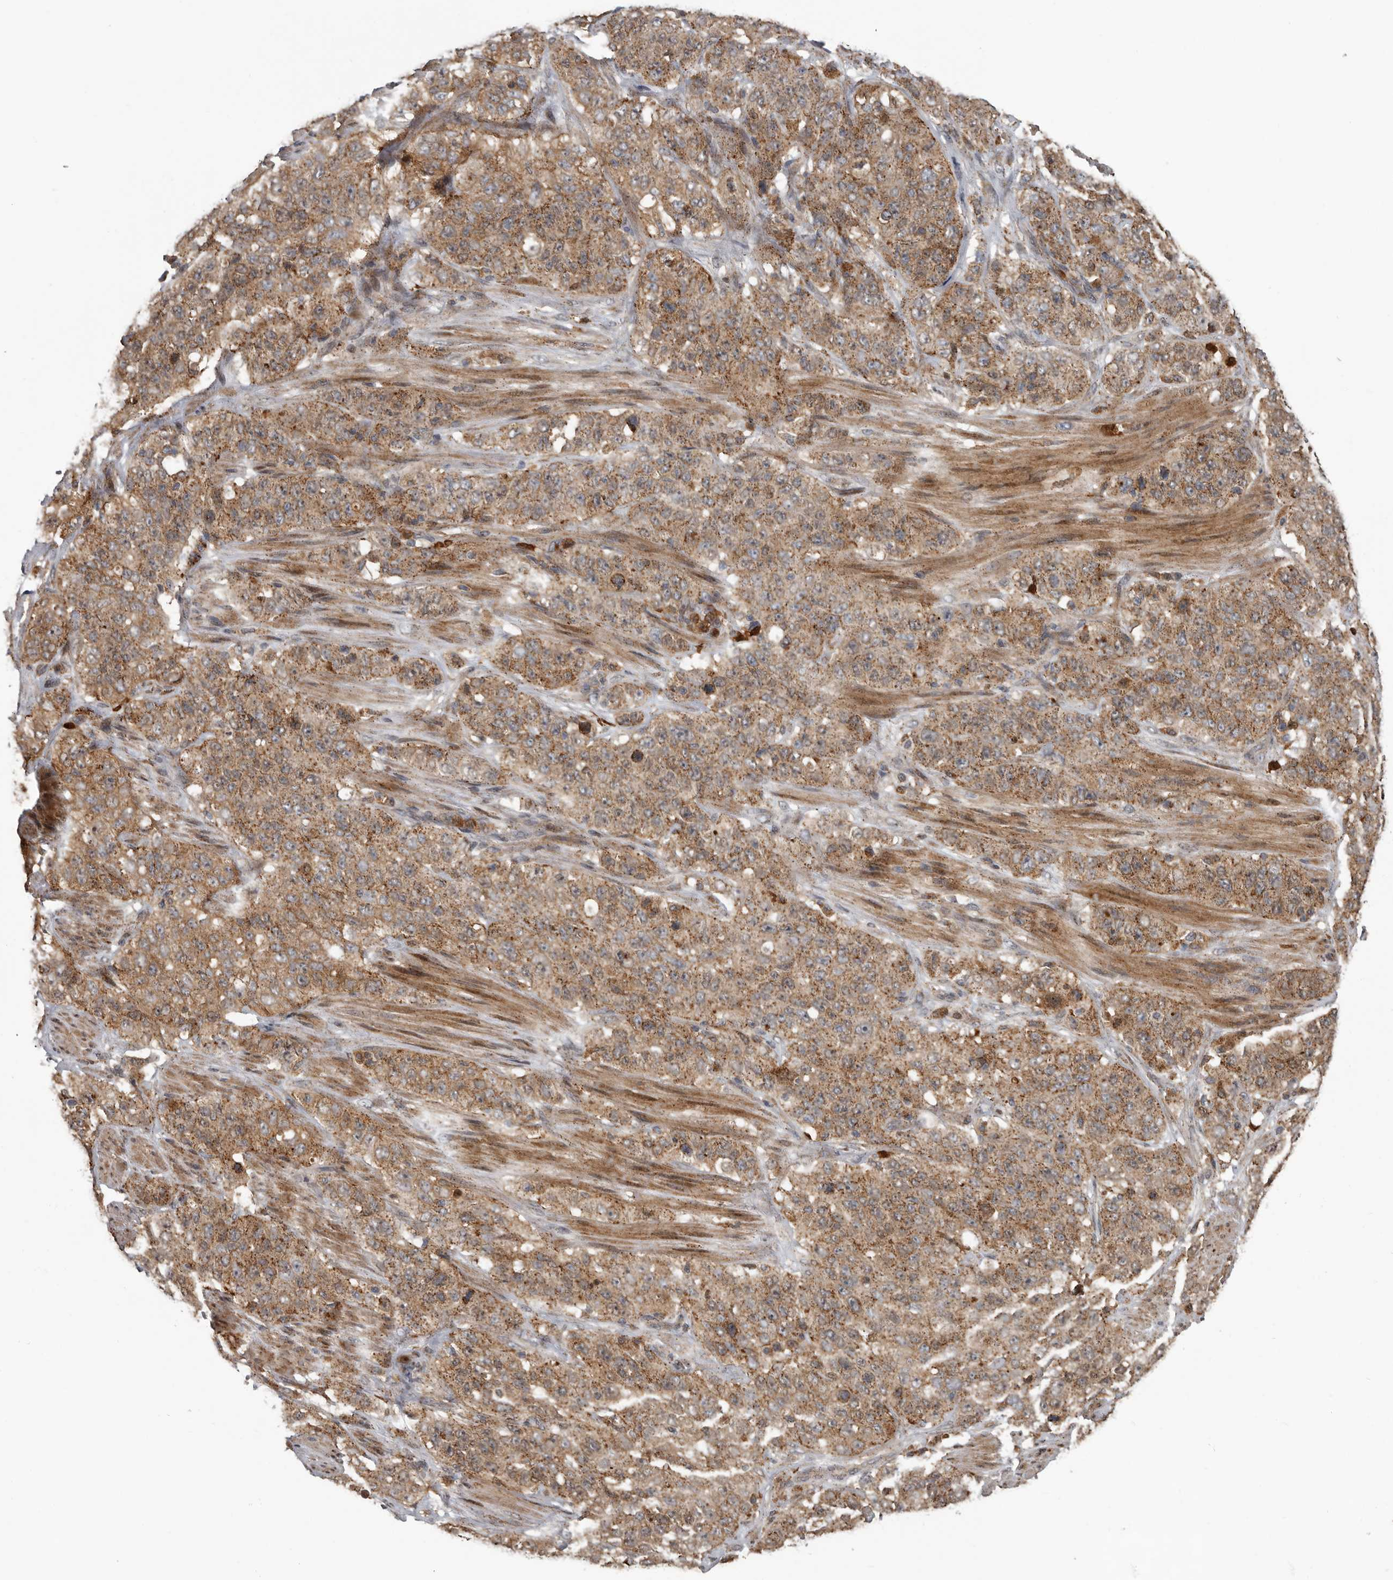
{"staining": {"intensity": "moderate", "quantity": ">75%", "location": "cytoplasmic/membranous"}, "tissue": "stomach cancer", "cell_type": "Tumor cells", "image_type": "cancer", "snomed": [{"axis": "morphology", "description": "Adenocarcinoma, NOS"}, {"axis": "topography", "description": "Stomach"}], "caption": "Brown immunohistochemical staining in human stomach cancer (adenocarcinoma) shows moderate cytoplasmic/membranous staining in approximately >75% of tumor cells.", "gene": "FGFR4", "patient": {"sex": "male", "age": 48}}